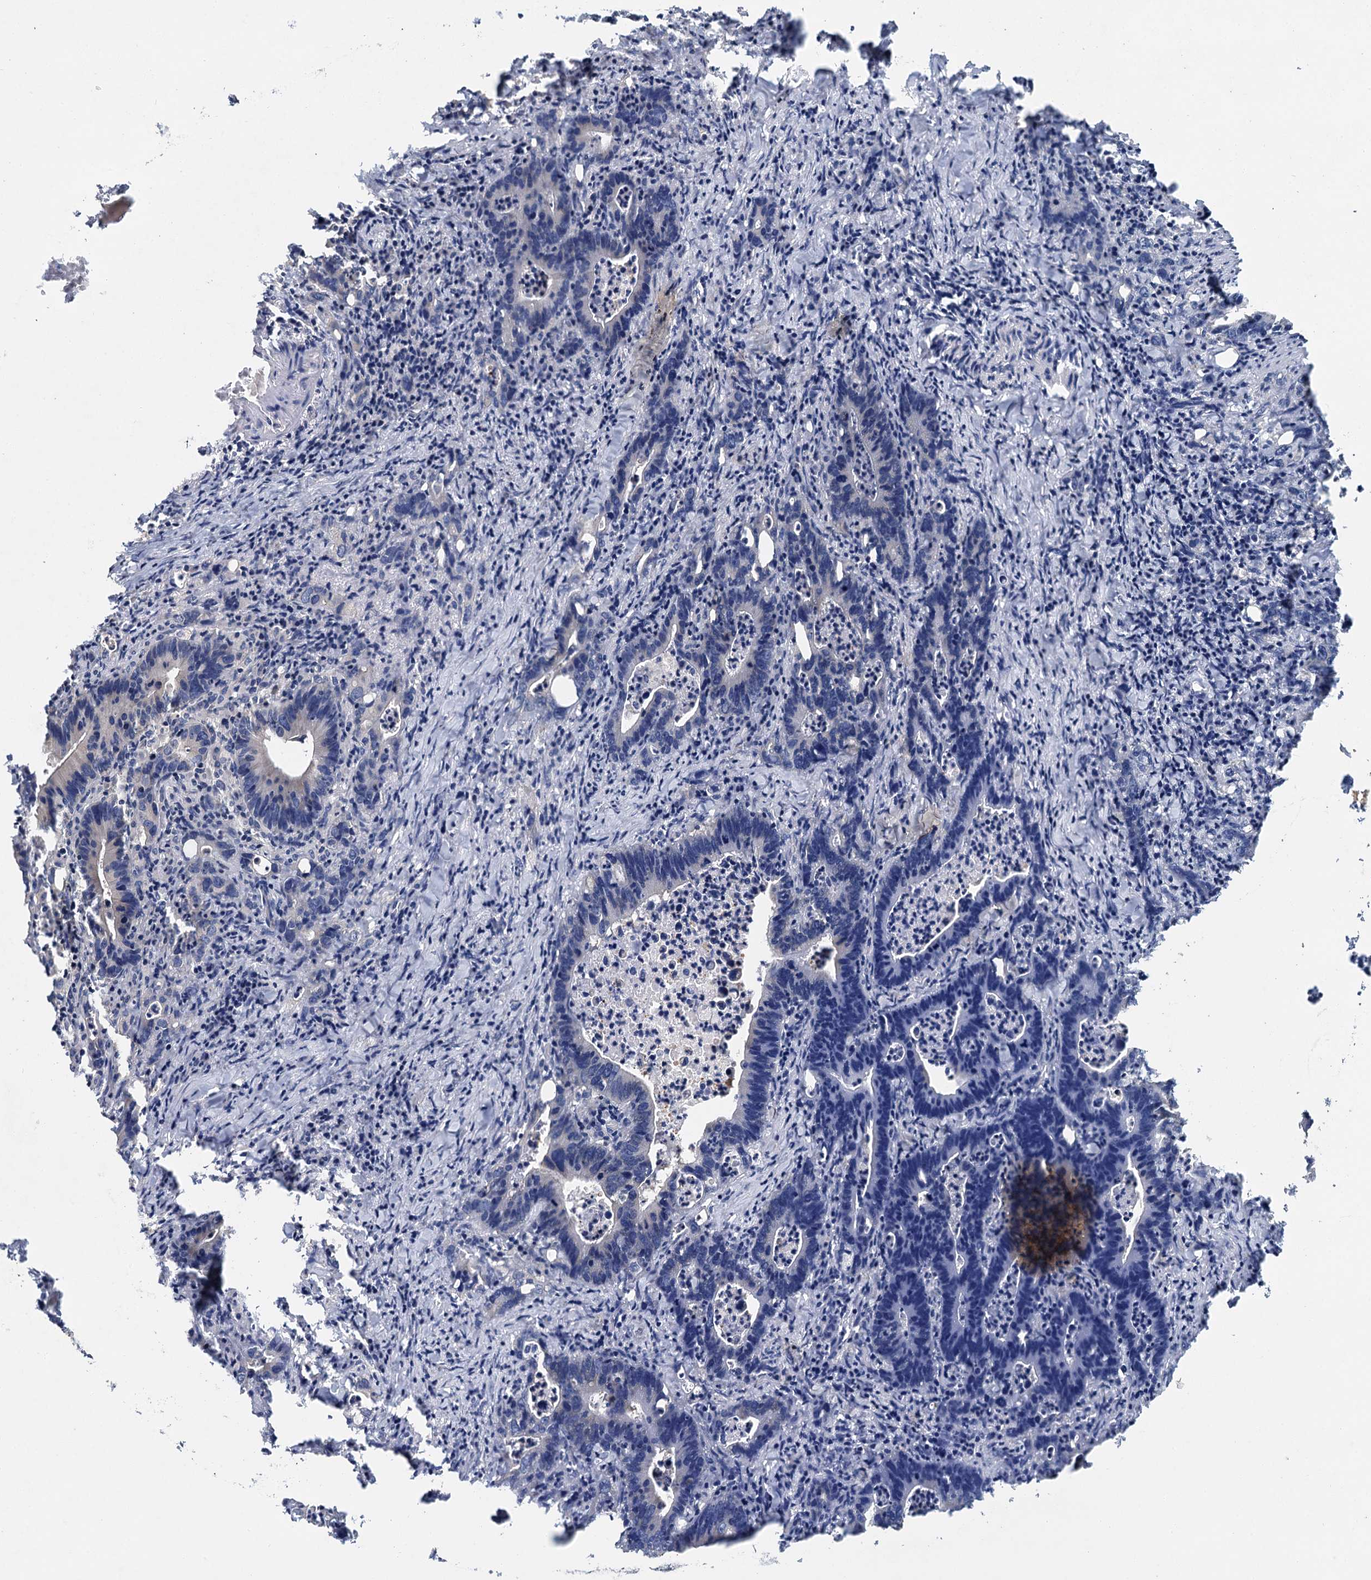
{"staining": {"intensity": "negative", "quantity": "none", "location": "none"}, "tissue": "colorectal cancer", "cell_type": "Tumor cells", "image_type": "cancer", "snomed": [{"axis": "morphology", "description": "Adenocarcinoma, NOS"}, {"axis": "topography", "description": "Colon"}], "caption": "Micrograph shows no significant protein positivity in tumor cells of colorectal cancer.", "gene": "ZNF324", "patient": {"sex": "female", "age": 75}}